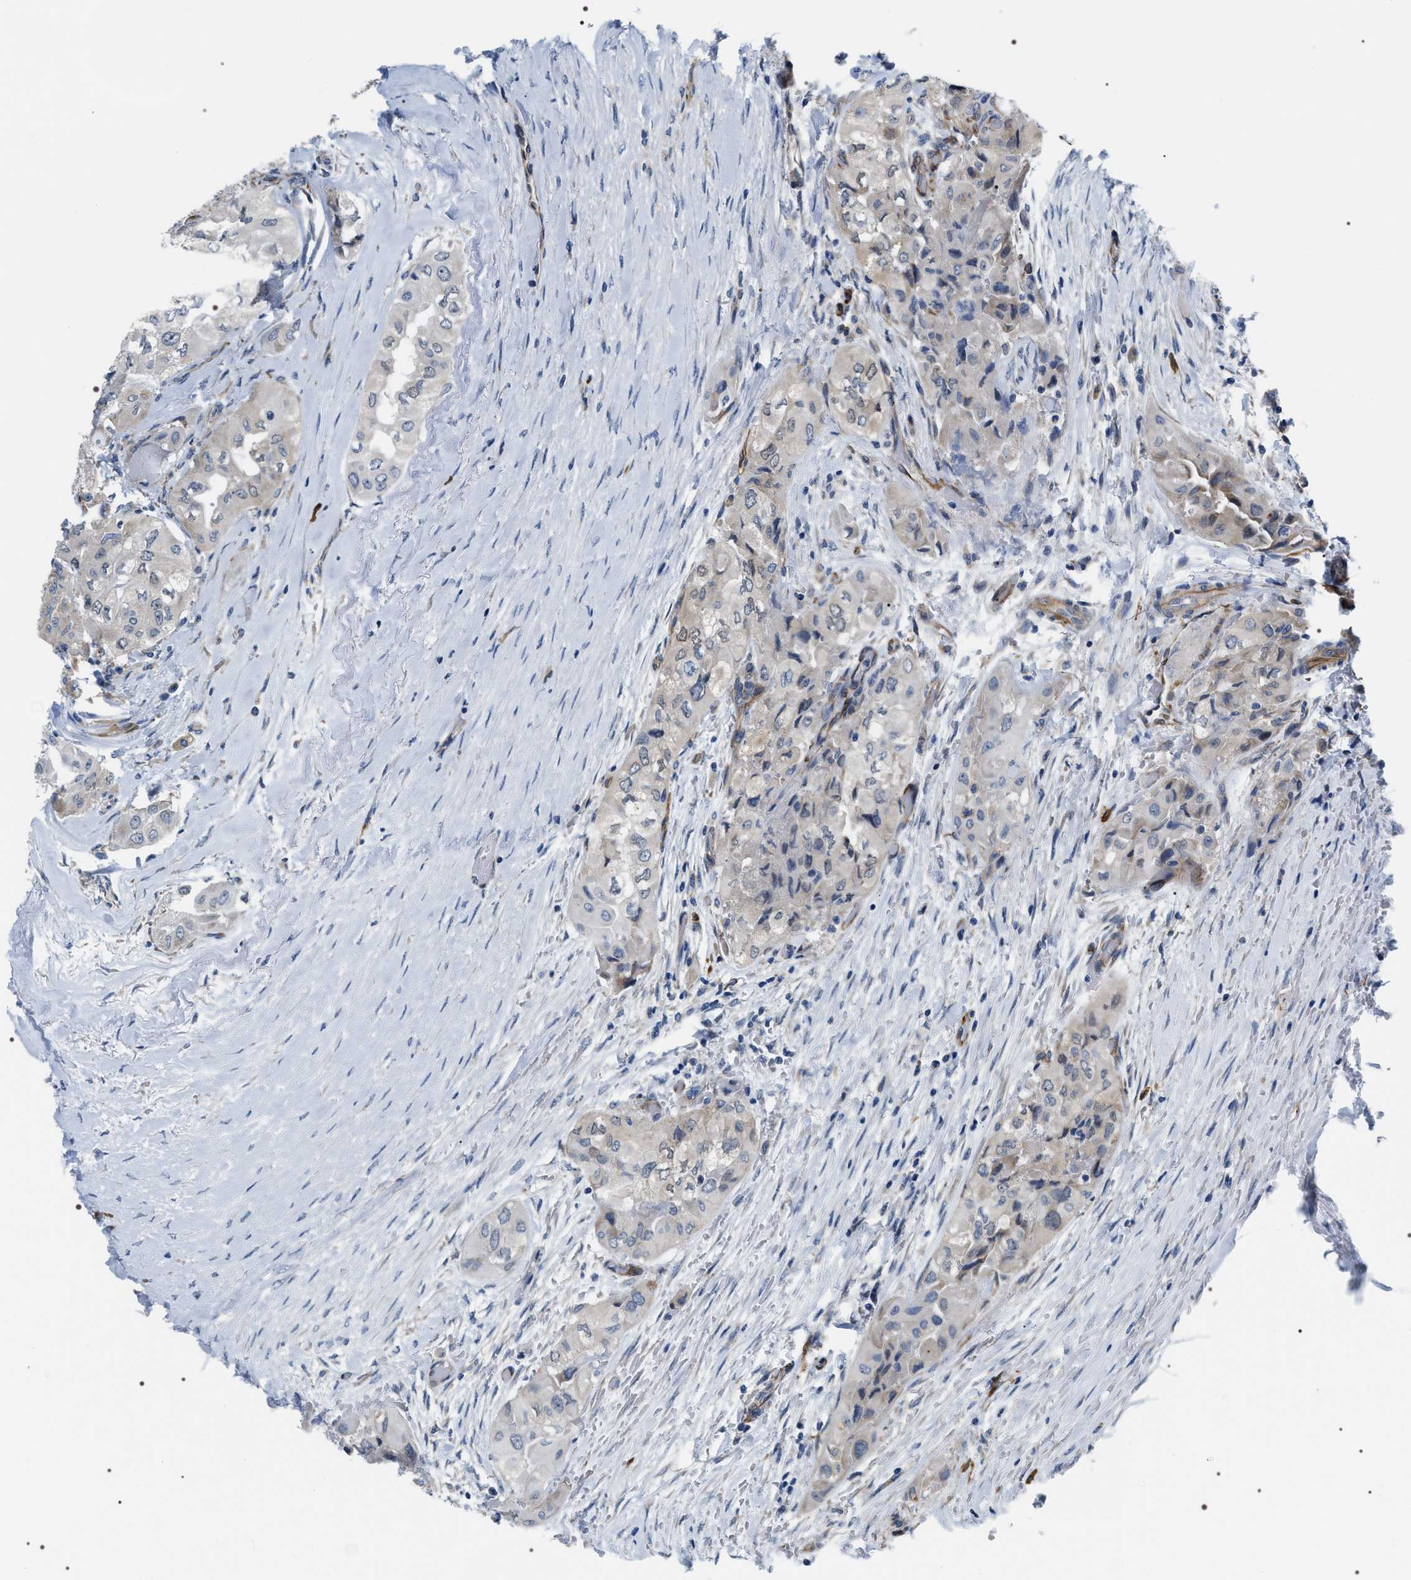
{"staining": {"intensity": "negative", "quantity": "none", "location": "none"}, "tissue": "thyroid cancer", "cell_type": "Tumor cells", "image_type": "cancer", "snomed": [{"axis": "morphology", "description": "Papillary adenocarcinoma, NOS"}, {"axis": "topography", "description": "Thyroid gland"}], "caption": "Photomicrograph shows no protein expression in tumor cells of papillary adenocarcinoma (thyroid) tissue.", "gene": "PKD1L1", "patient": {"sex": "female", "age": 59}}